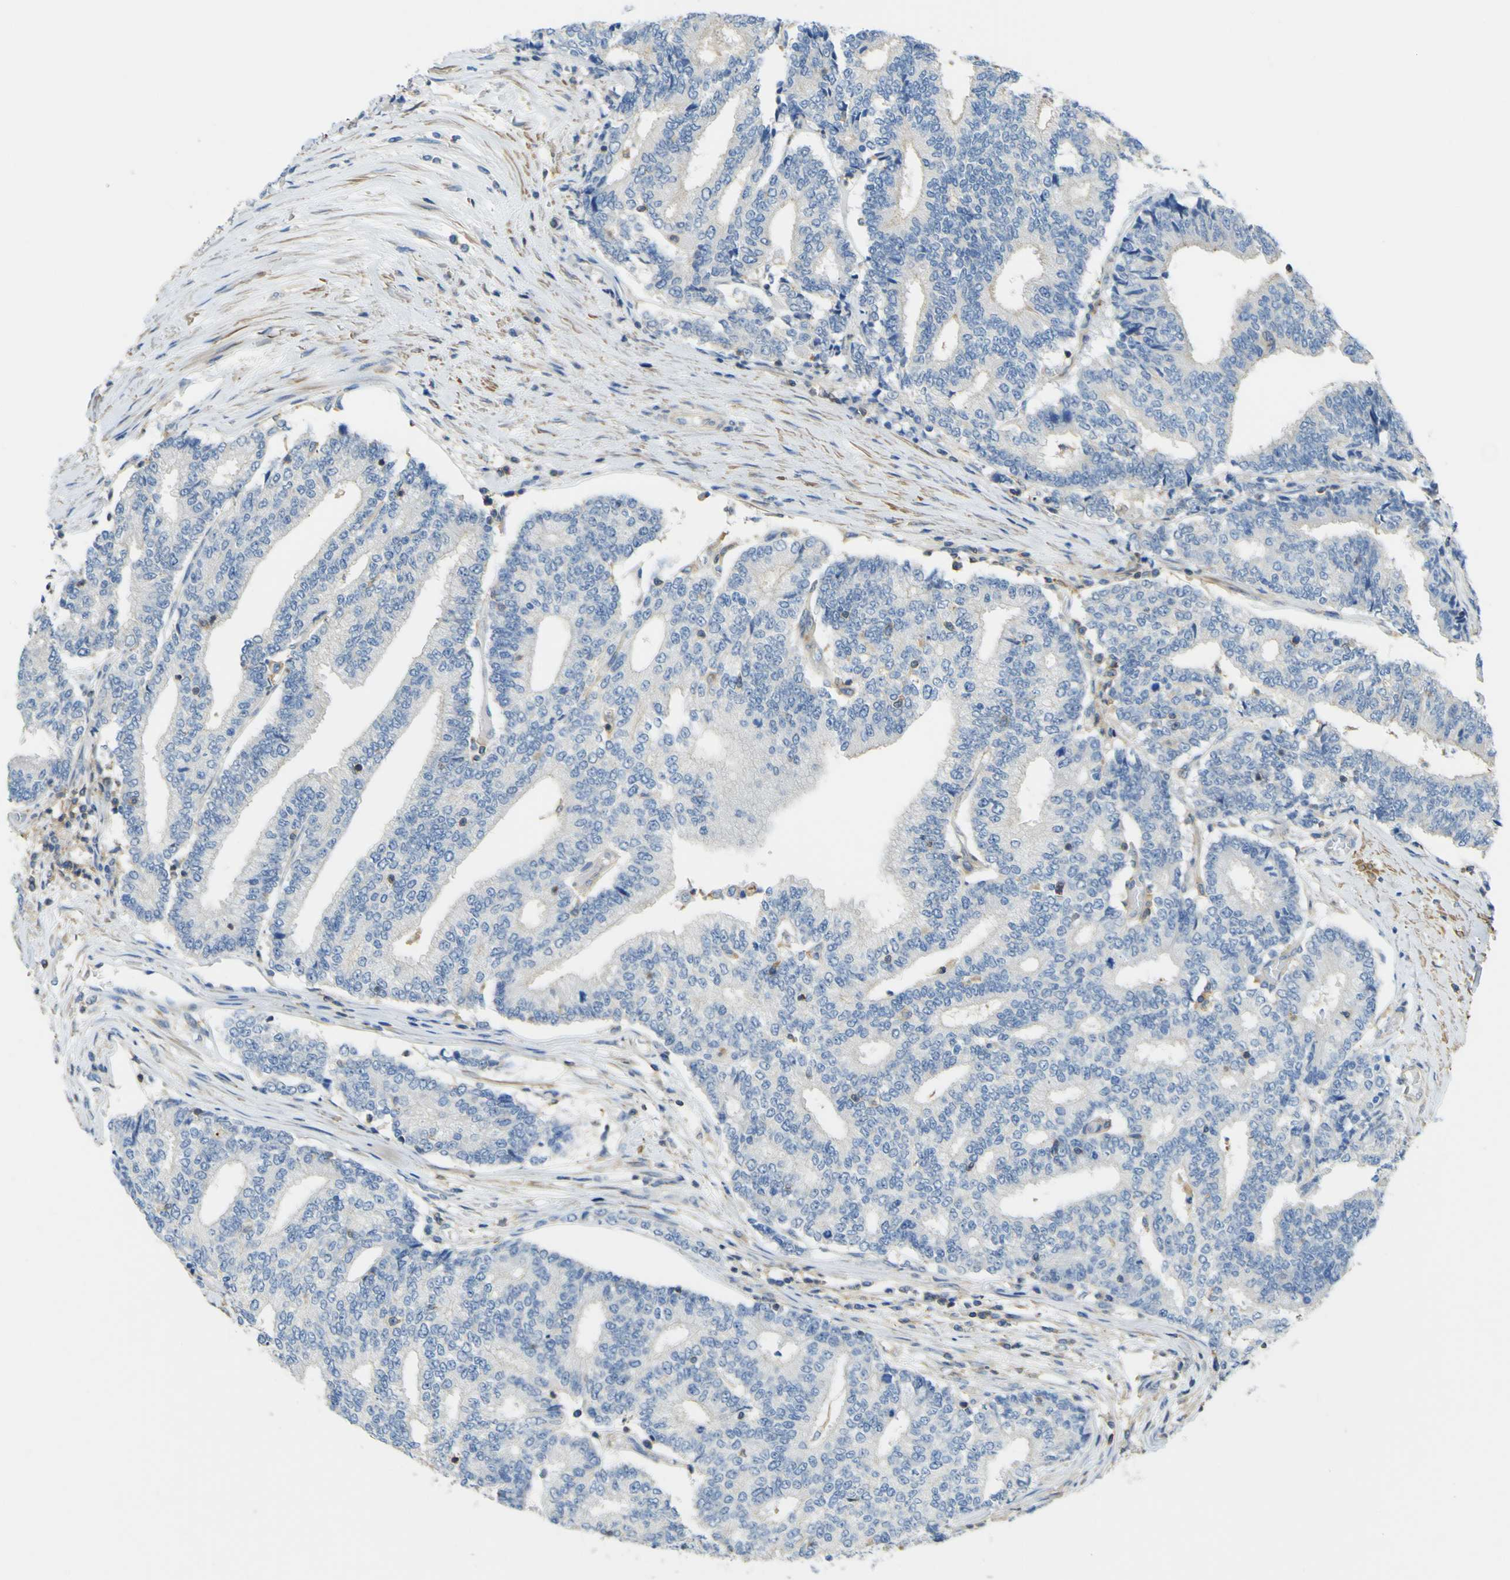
{"staining": {"intensity": "weak", "quantity": "25%-75%", "location": "cytoplasmic/membranous"}, "tissue": "prostate cancer", "cell_type": "Tumor cells", "image_type": "cancer", "snomed": [{"axis": "morphology", "description": "Normal tissue, NOS"}, {"axis": "morphology", "description": "Adenocarcinoma, High grade"}, {"axis": "topography", "description": "Prostate"}, {"axis": "topography", "description": "Seminal veicle"}], "caption": "Protein staining of prostate high-grade adenocarcinoma tissue reveals weak cytoplasmic/membranous staining in about 25%-75% of tumor cells.", "gene": "OGN", "patient": {"sex": "male", "age": 55}}